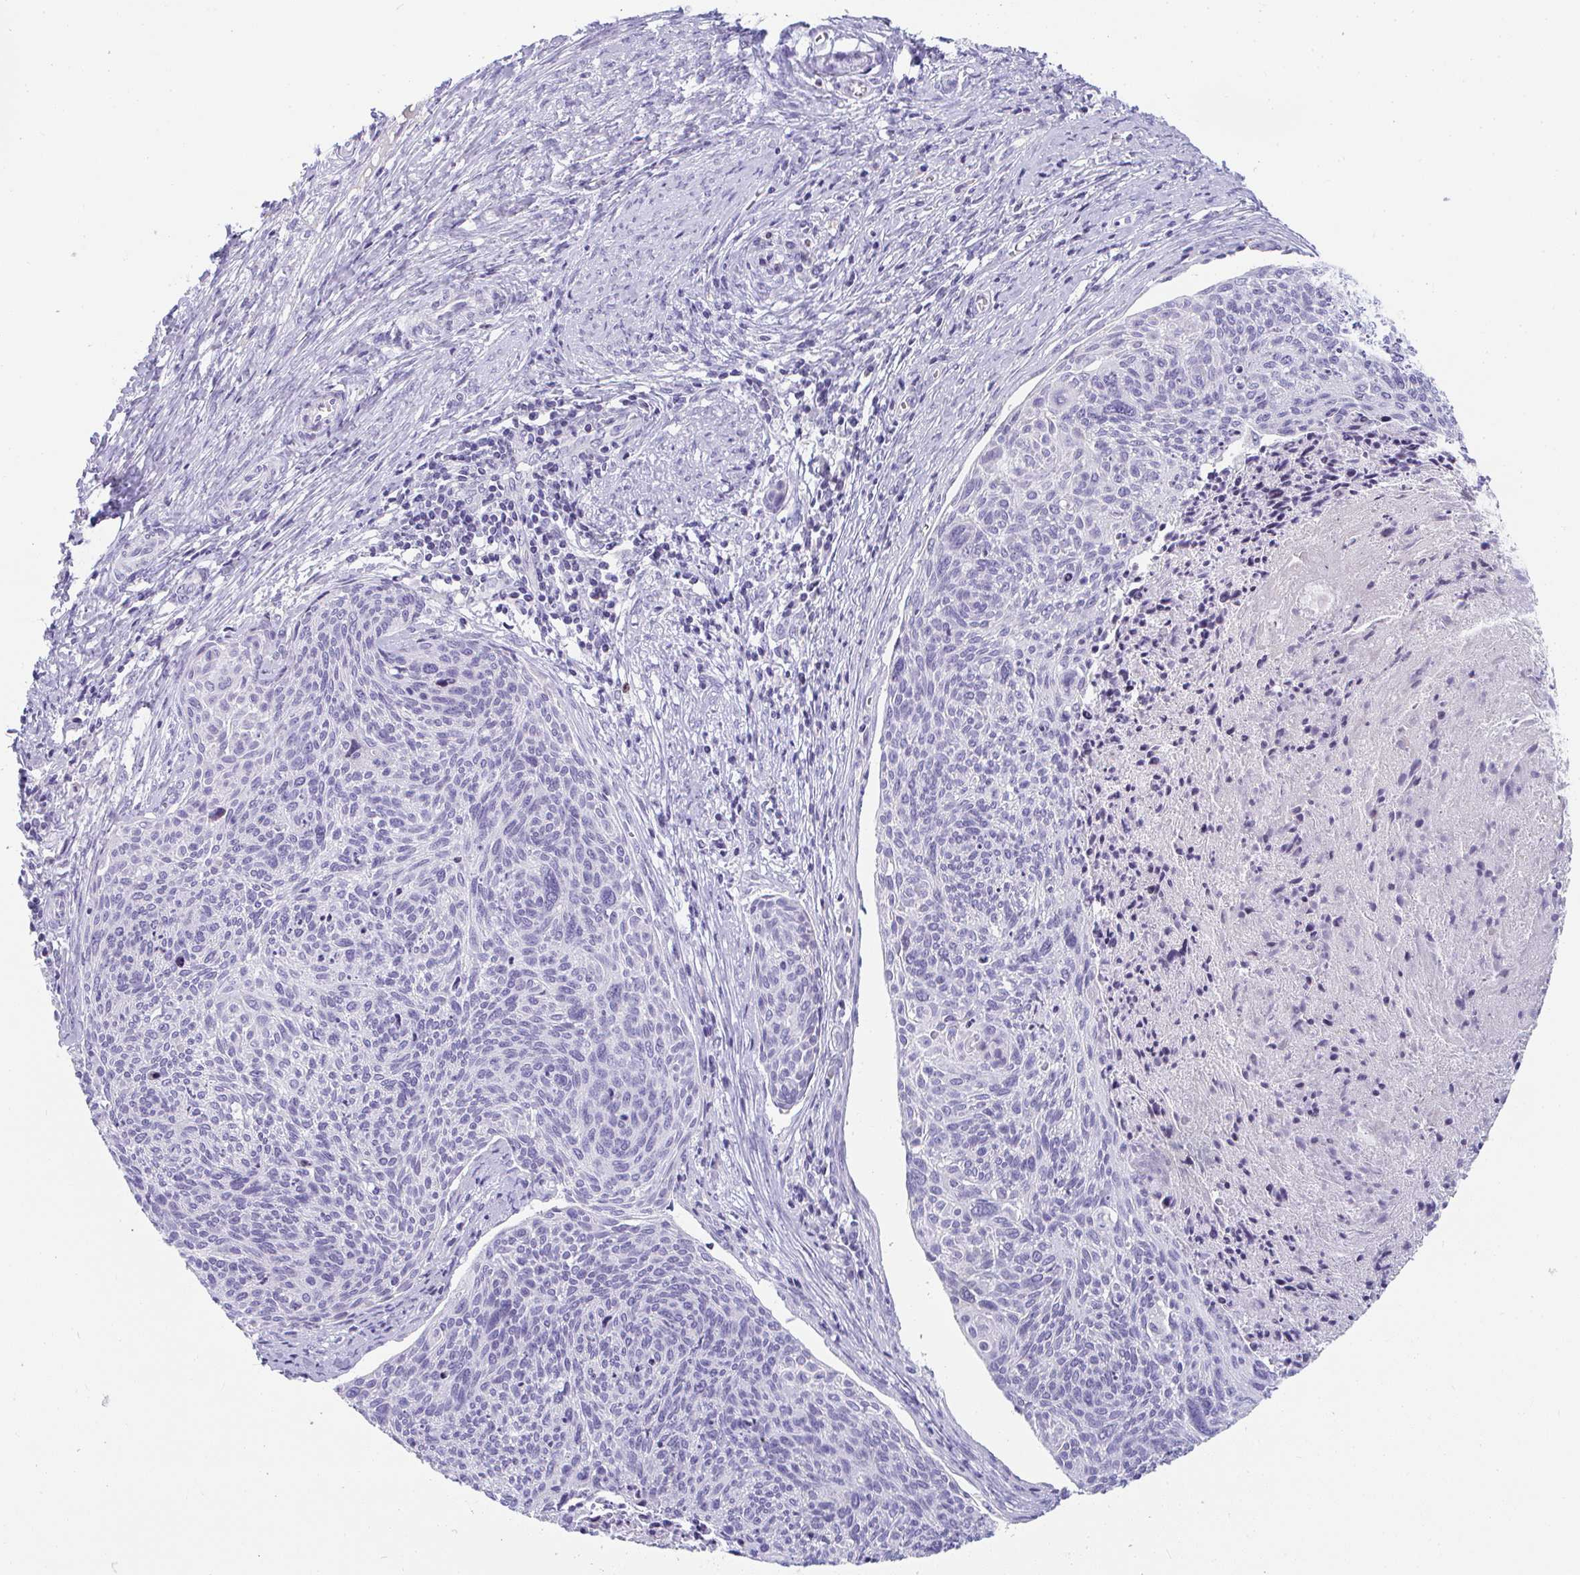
{"staining": {"intensity": "negative", "quantity": "none", "location": "none"}, "tissue": "cervical cancer", "cell_type": "Tumor cells", "image_type": "cancer", "snomed": [{"axis": "morphology", "description": "Squamous cell carcinoma, NOS"}, {"axis": "topography", "description": "Cervix"}], "caption": "There is no significant staining in tumor cells of cervical cancer (squamous cell carcinoma). (DAB immunohistochemistry (IHC) with hematoxylin counter stain).", "gene": "TTC30B", "patient": {"sex": "female", "age": 49}}